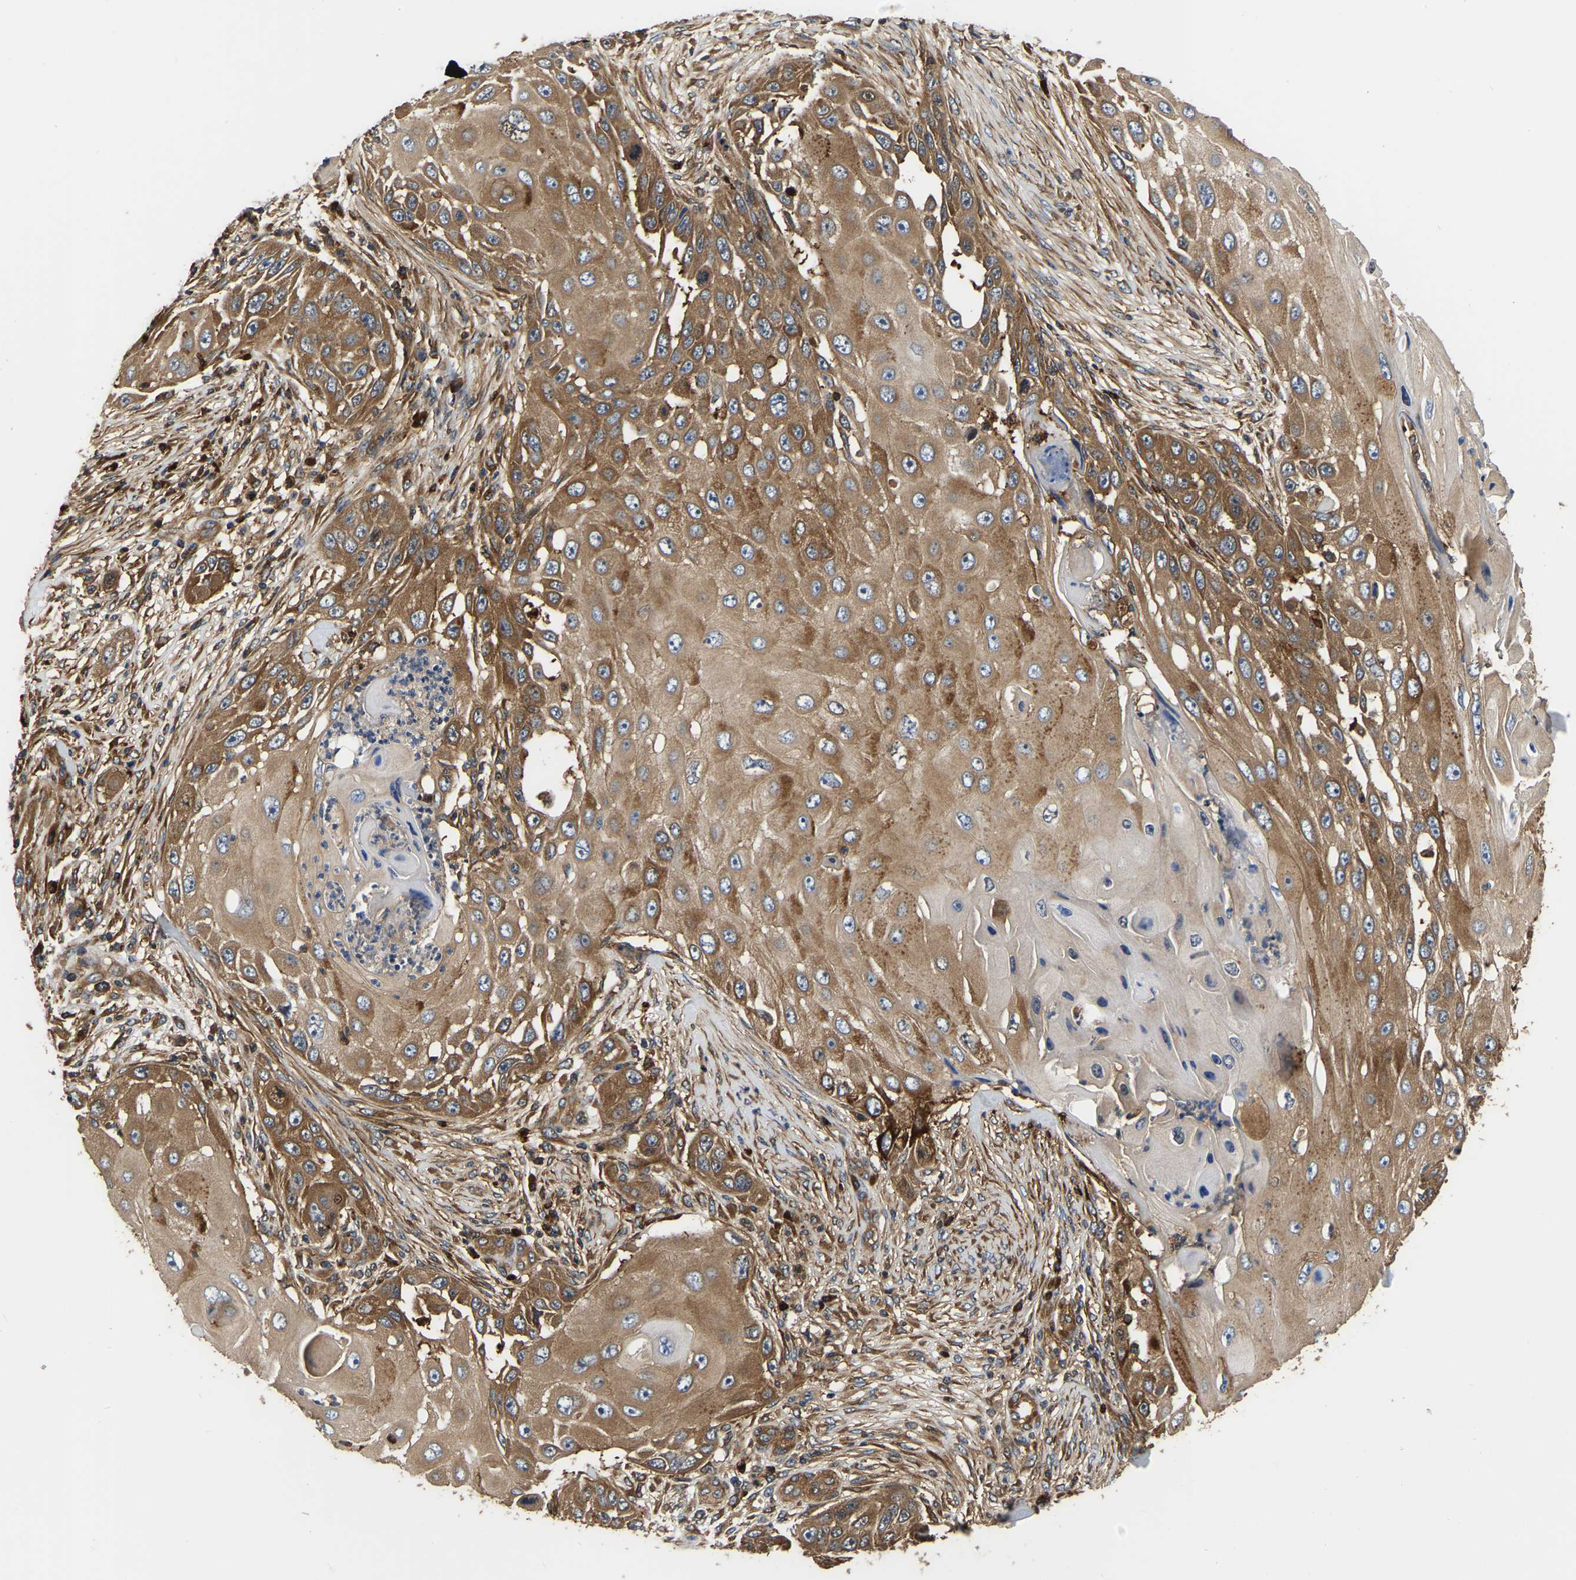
{"staining": {"intensity": "moderate", "quantity": ">75%", "location": "cytoplasmic/membranous"}, "tissue": "skin cancer", "cell_type": "Tumor cells", "image_type": "cancer", "snomed": [{"axis": "morphology", "description": "Squamous cell carcinoma, NOS"}, {"axis": "topography", "description": "Skin"}], "caption": "Brown immunohistochemical staining in human skin cancer demonstrates moderate cytoplasmic/membranous expression in about >75% of tumor cells.", "gene": "GARS1", "patient": {"sex": "female", "age": 44}}